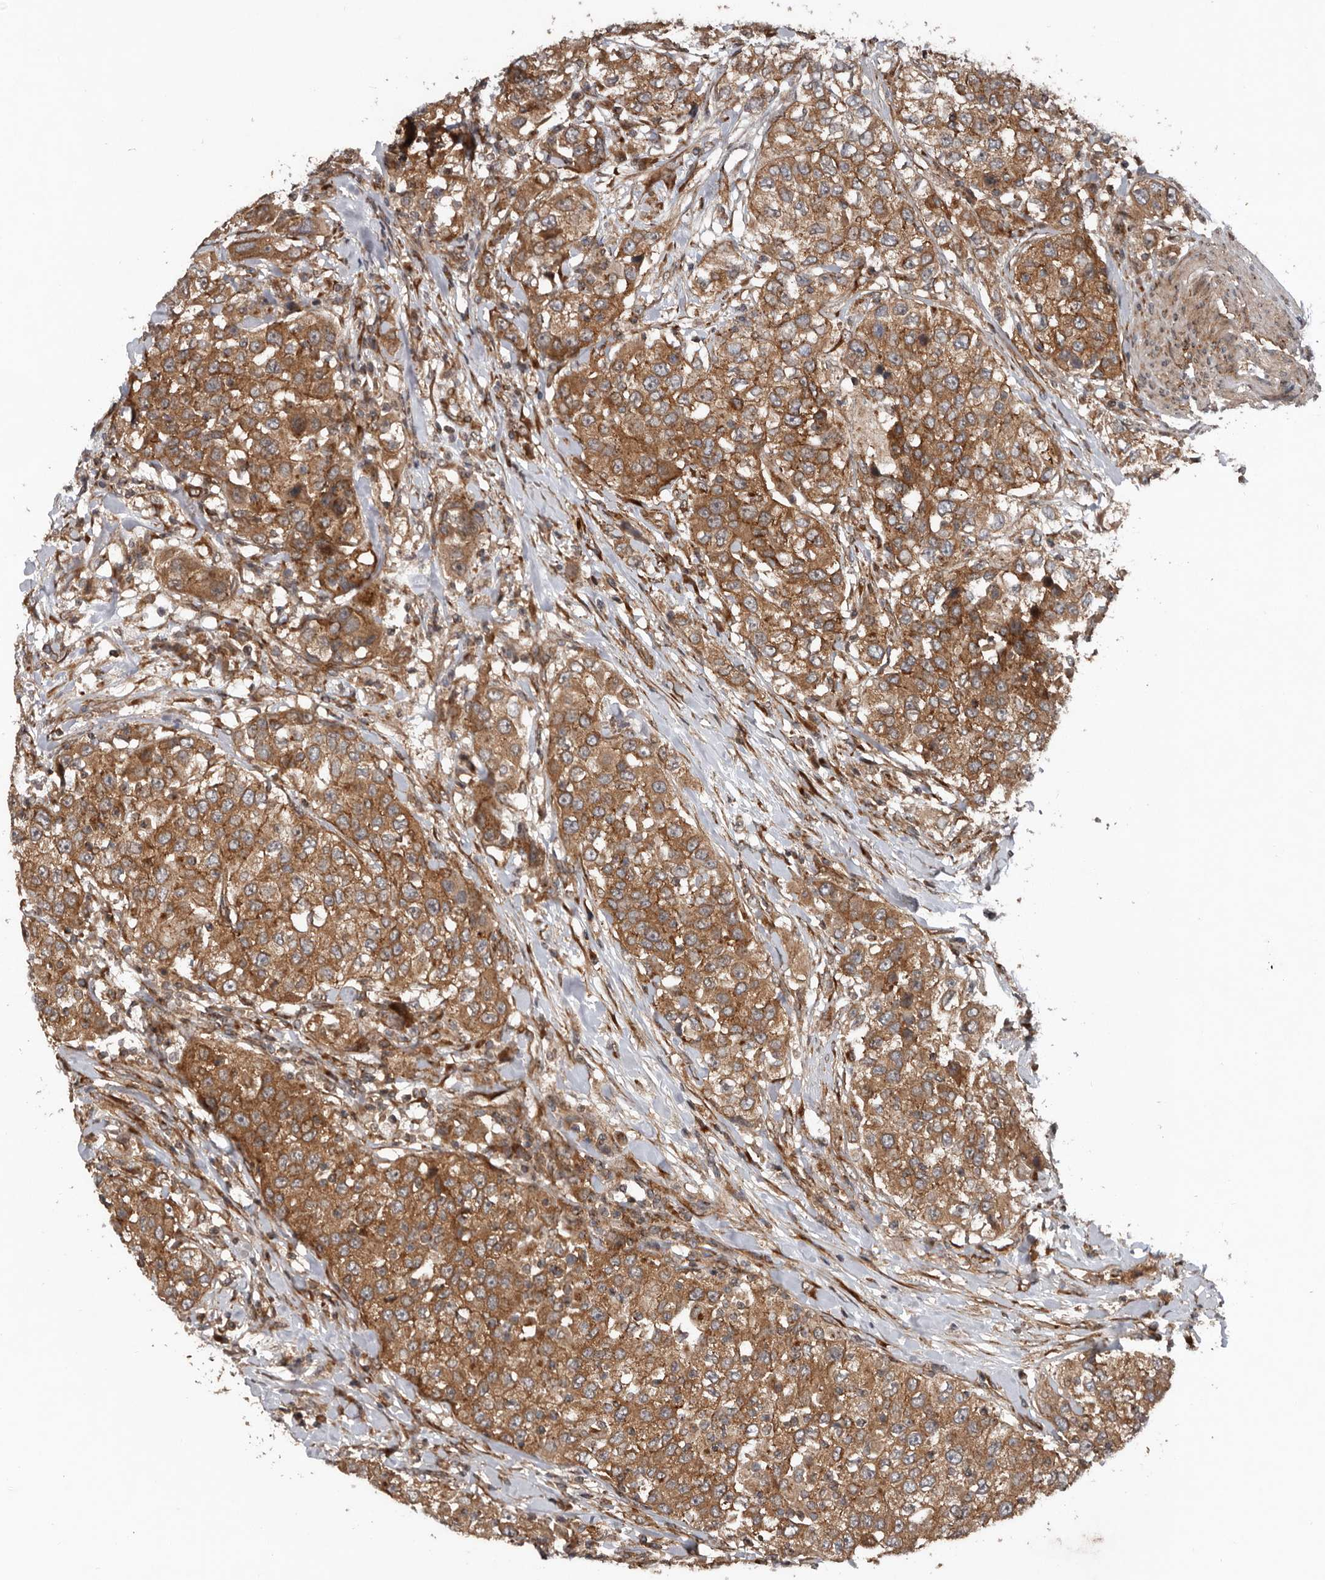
{"staining": {"intensity": "moderate", "quantity": ">75%", "location": "cytoplasmic/membranous"}, "tissue": "urothelial cancer", "cell_type": "Tumor cells", "image_type": "cancer", "snomed": [{"axis": "morphology", "description": "Urothelial carcinoma, High grade"}, {"axis": "topography", "description": "Urinary bladder"}], "caption": "Urothelial carcinoma (high-grade) was stained to show a protein in brown. There is medium levels of moderate cytoplasmic/membranous expression in approximately >75% of tumor cells. The staining is performed using DAB (3,3'-diaminobenzidine) brown chromogen to label protein expression. The nuclei are counter-stained blue using hematoxylin.", "gene": "CCDC190", "patient": {"sex": "female", "age": 80}}